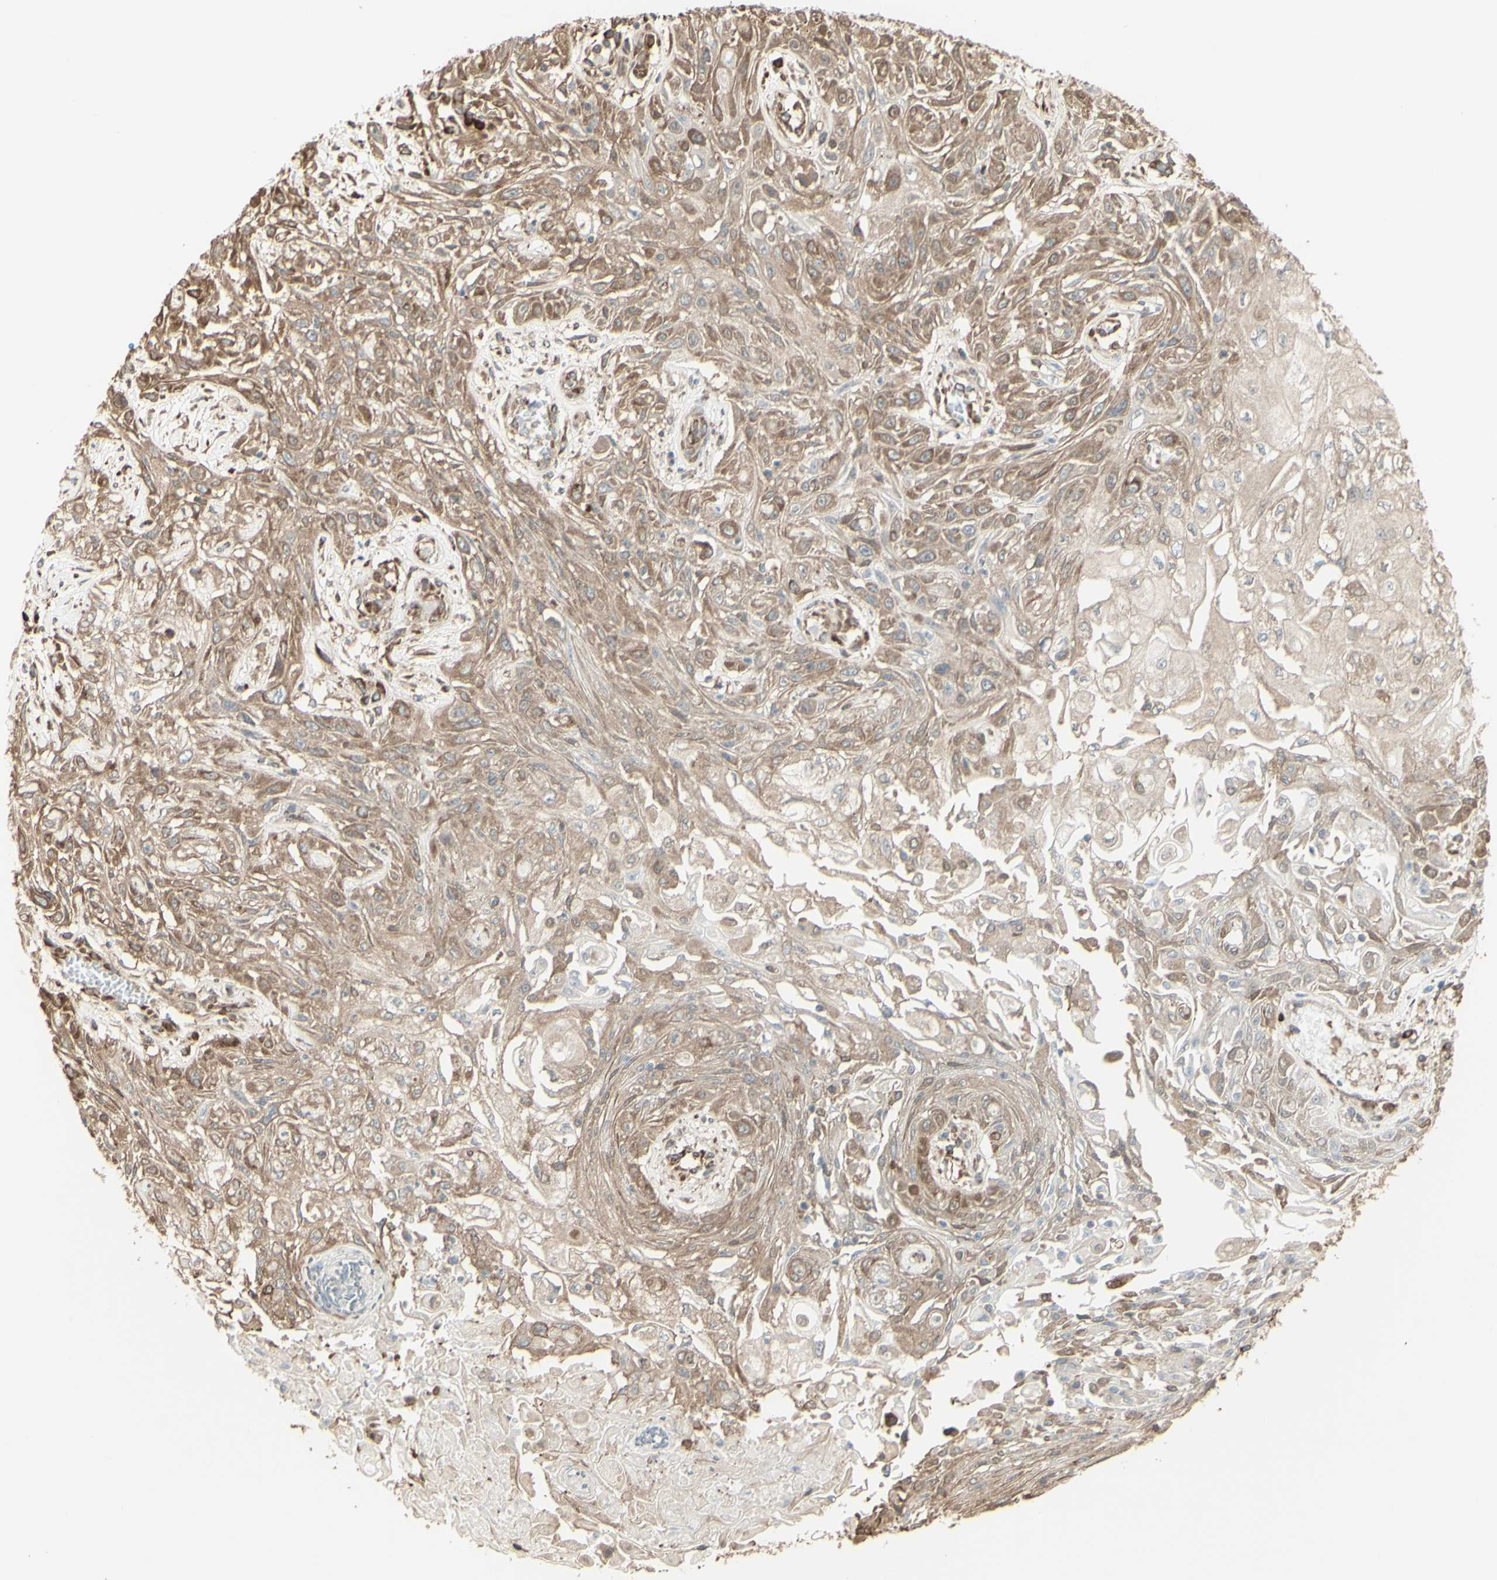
{"staining": {"intensity": "moderate", "quantity": ">75%", "location": "cytoplasmic/membranous"}, "tissue": "skin cancer", "cell_type": "Tumor cells", "image_type": "cancer", "snomed": [{"axis": "morphology", "description": "Squamous cell carcinoma, NOS"}, {"axis": "topography", "description": "Skin"}], "caption": "Brown immunohistochemical staining in skin squamous cell carcinoma shows moderate cytoplasmic/membranous positivity in about >75% of tumor cells.", "gene": "EEF1B2", "patient": {"sex": "male", "age": 75}}